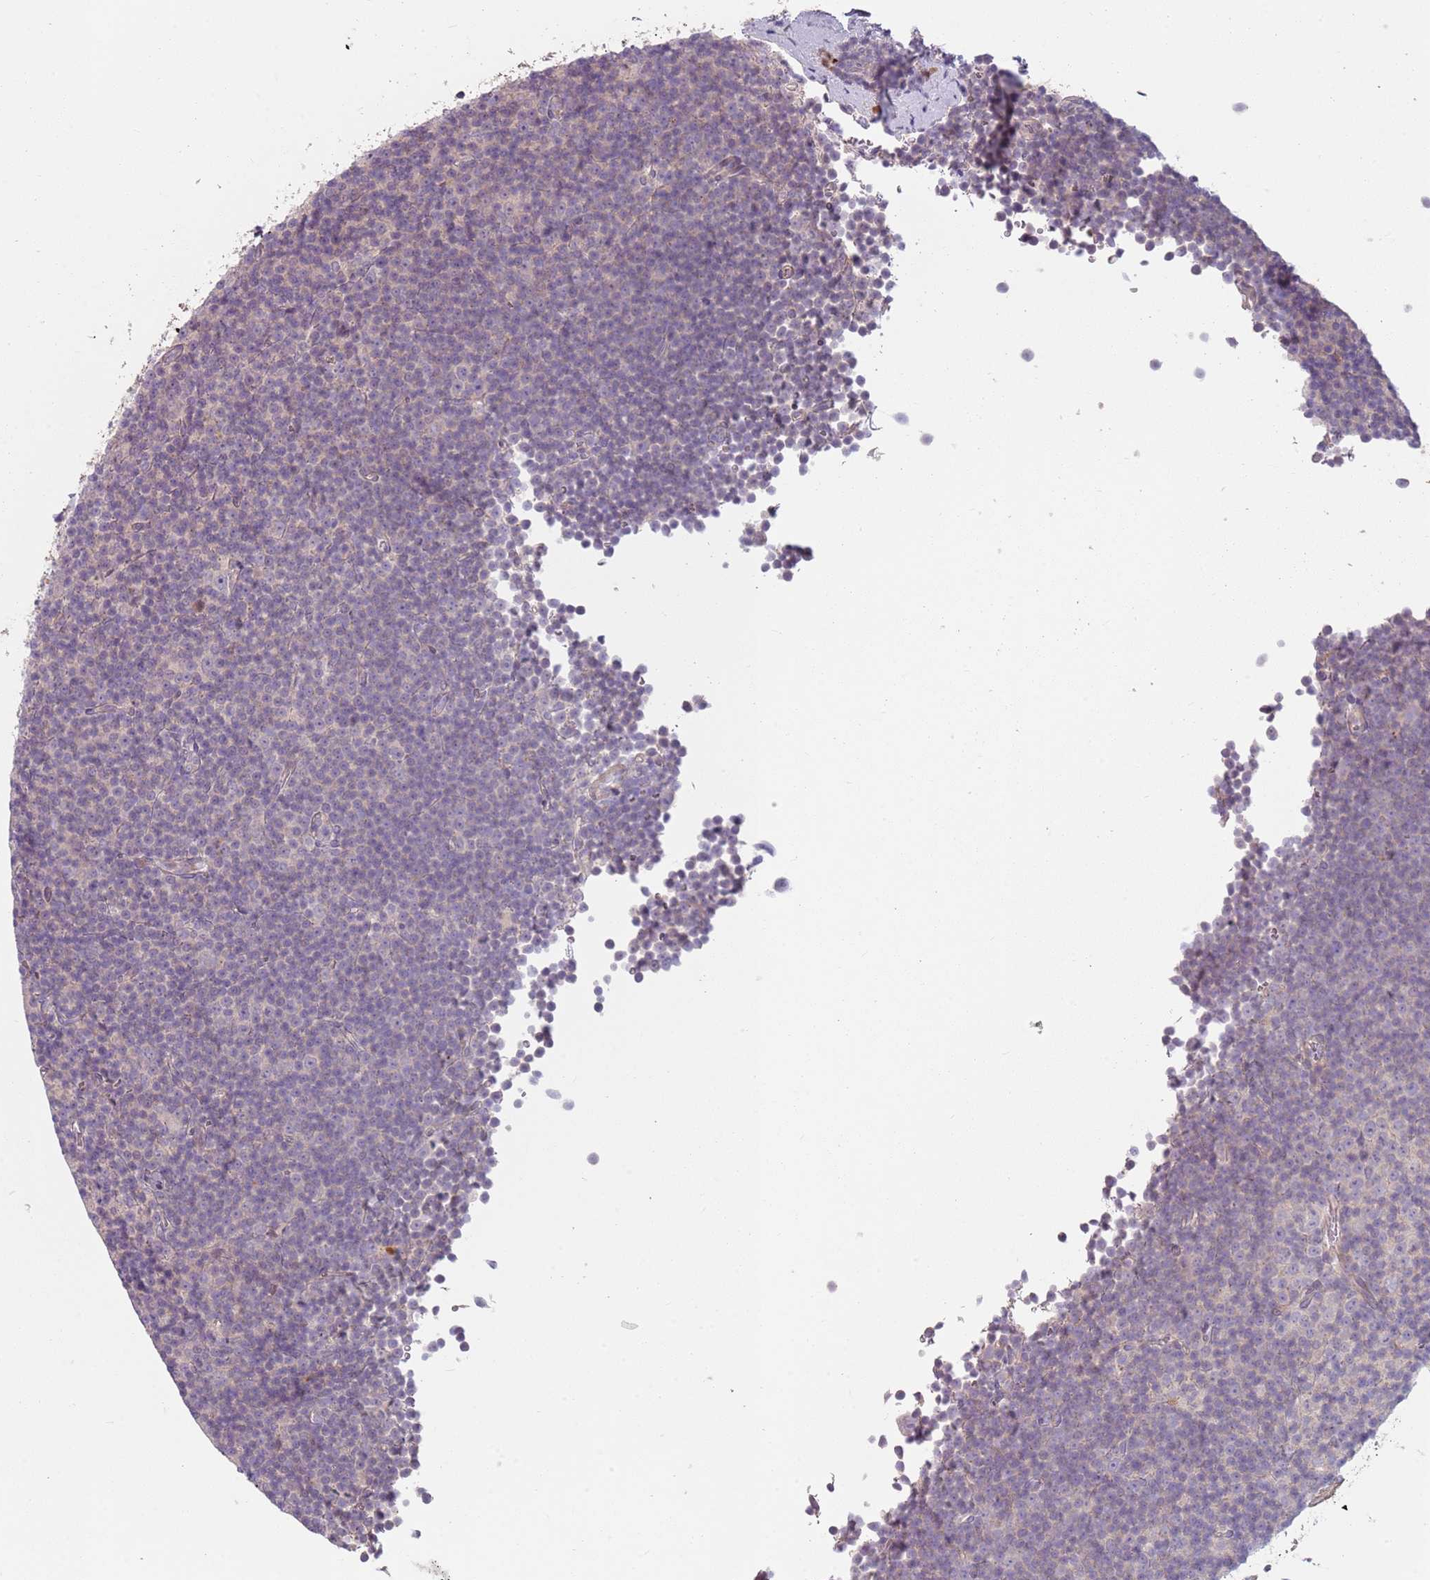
{"staining": {"intensity": "negative", "quantity": "none", "location": "none"}, "tissue": "lymphoma", "cell_type": "Tumor cells", "image_type": "cancer", "snomed": [{"axis": "morphology", "description": "Malignant lymphoma, non-Hodgkin's type, Low grade"}, {"axis": "topography", "description": "Lymph node"}], "caption": "Immunohistochemistry photomicrograph of neoplastic tissue: lymphoma stained with DAB demonstrates no significant protein positivity in tumor cells. Nuclei are stained in blue.", "gene": "SPAG4", "patient": {"sex": "female", "age": 67}}